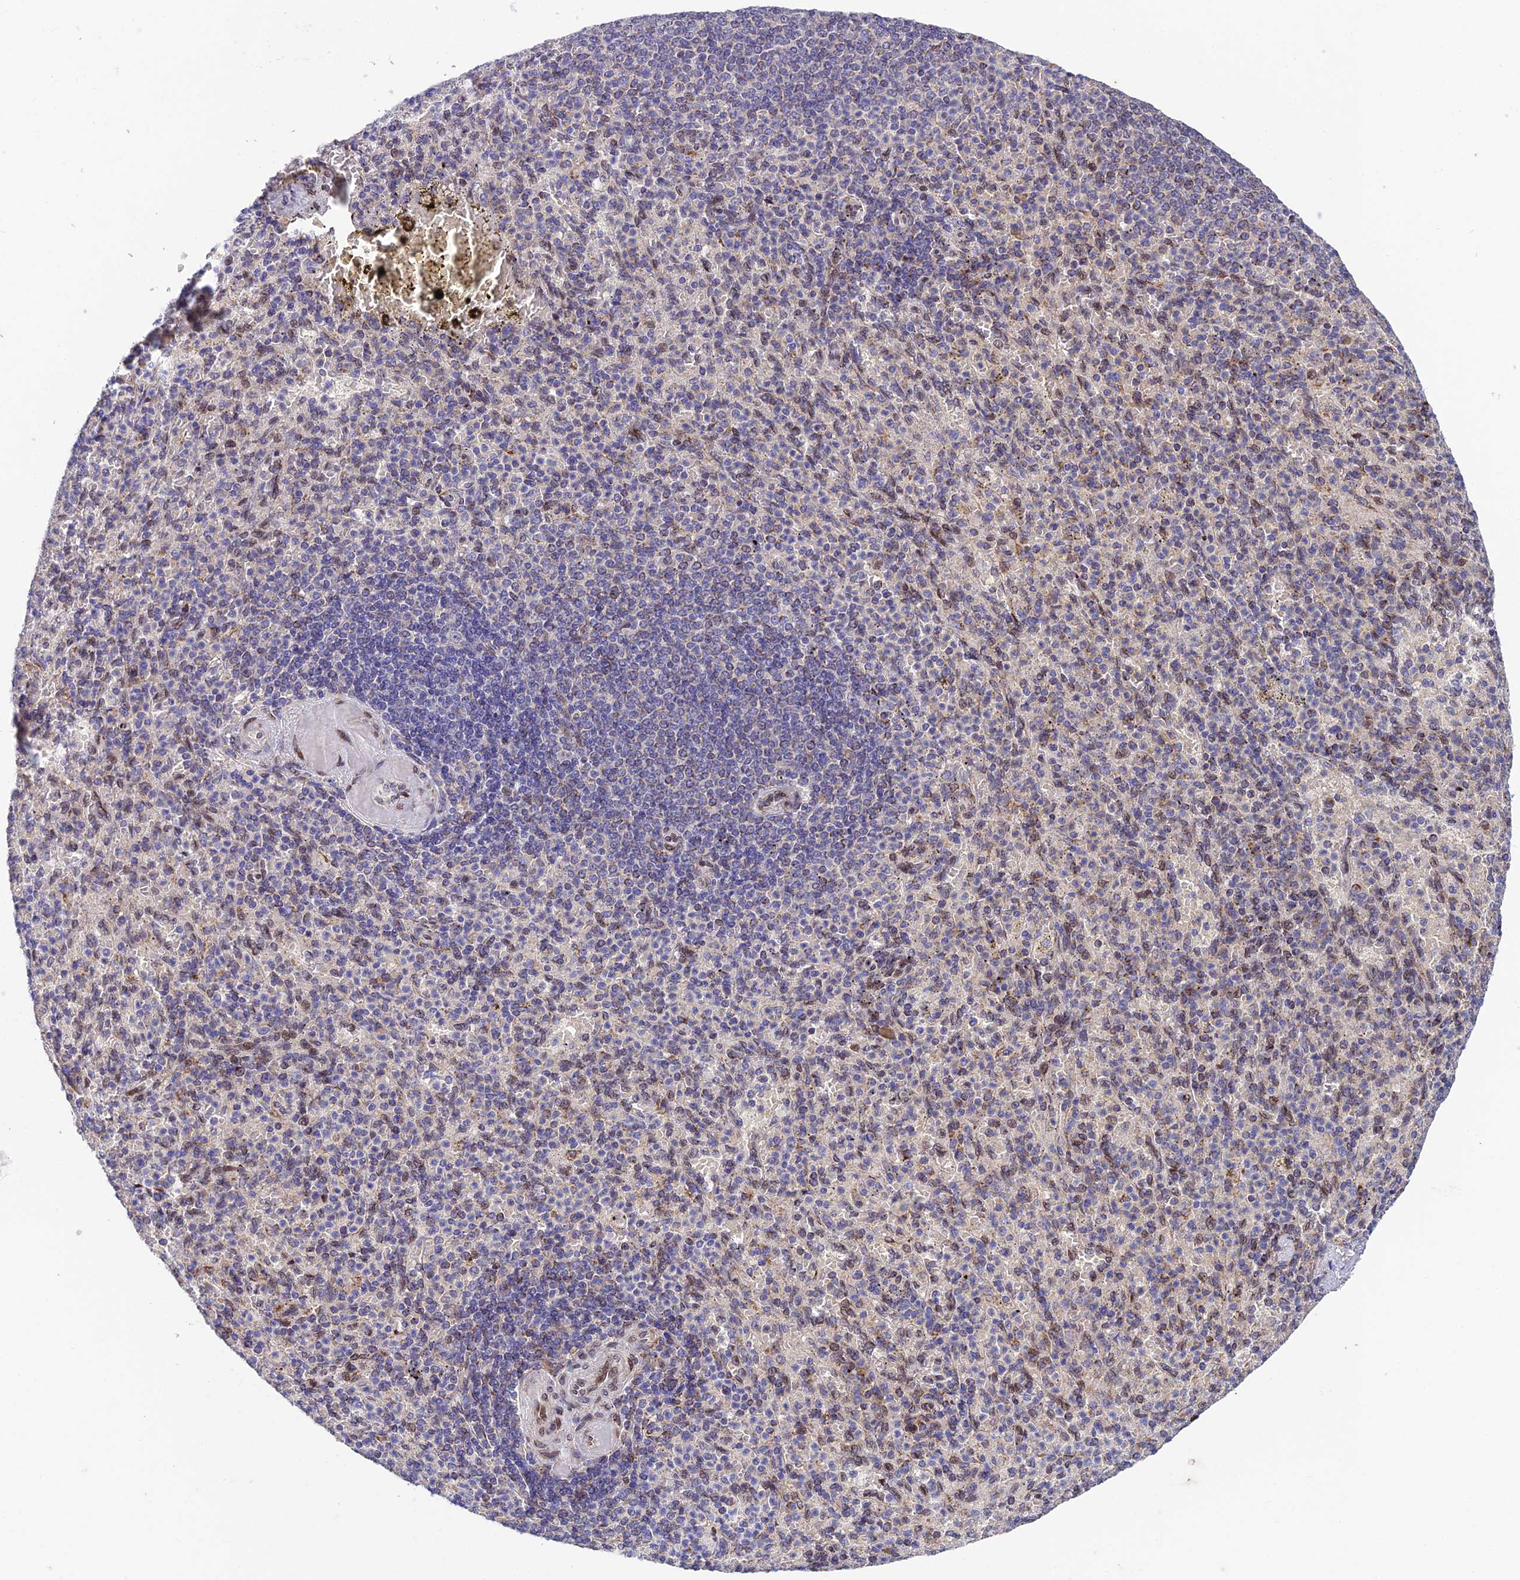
{"staining": {"intensity": "weak", "quantity": "<25%", "location": "cytoplasmic/membranous"}, "tissue": "spleen", "cell_type": "Cells in red pulp", "image_type": "normal", "snomed": [{"axis": "morphology", "description": "Normal tissue, NOS"}, {"axis": "topography", "description": "Spleen"}], "caption": "Immunohistochemistry (IHC) micrograph of normal spleen stained for a protein (brown), which shows no expression in cells in red pulp.", "gene": "MGAT2", "patient": {"sex": "female", "age": 74}}